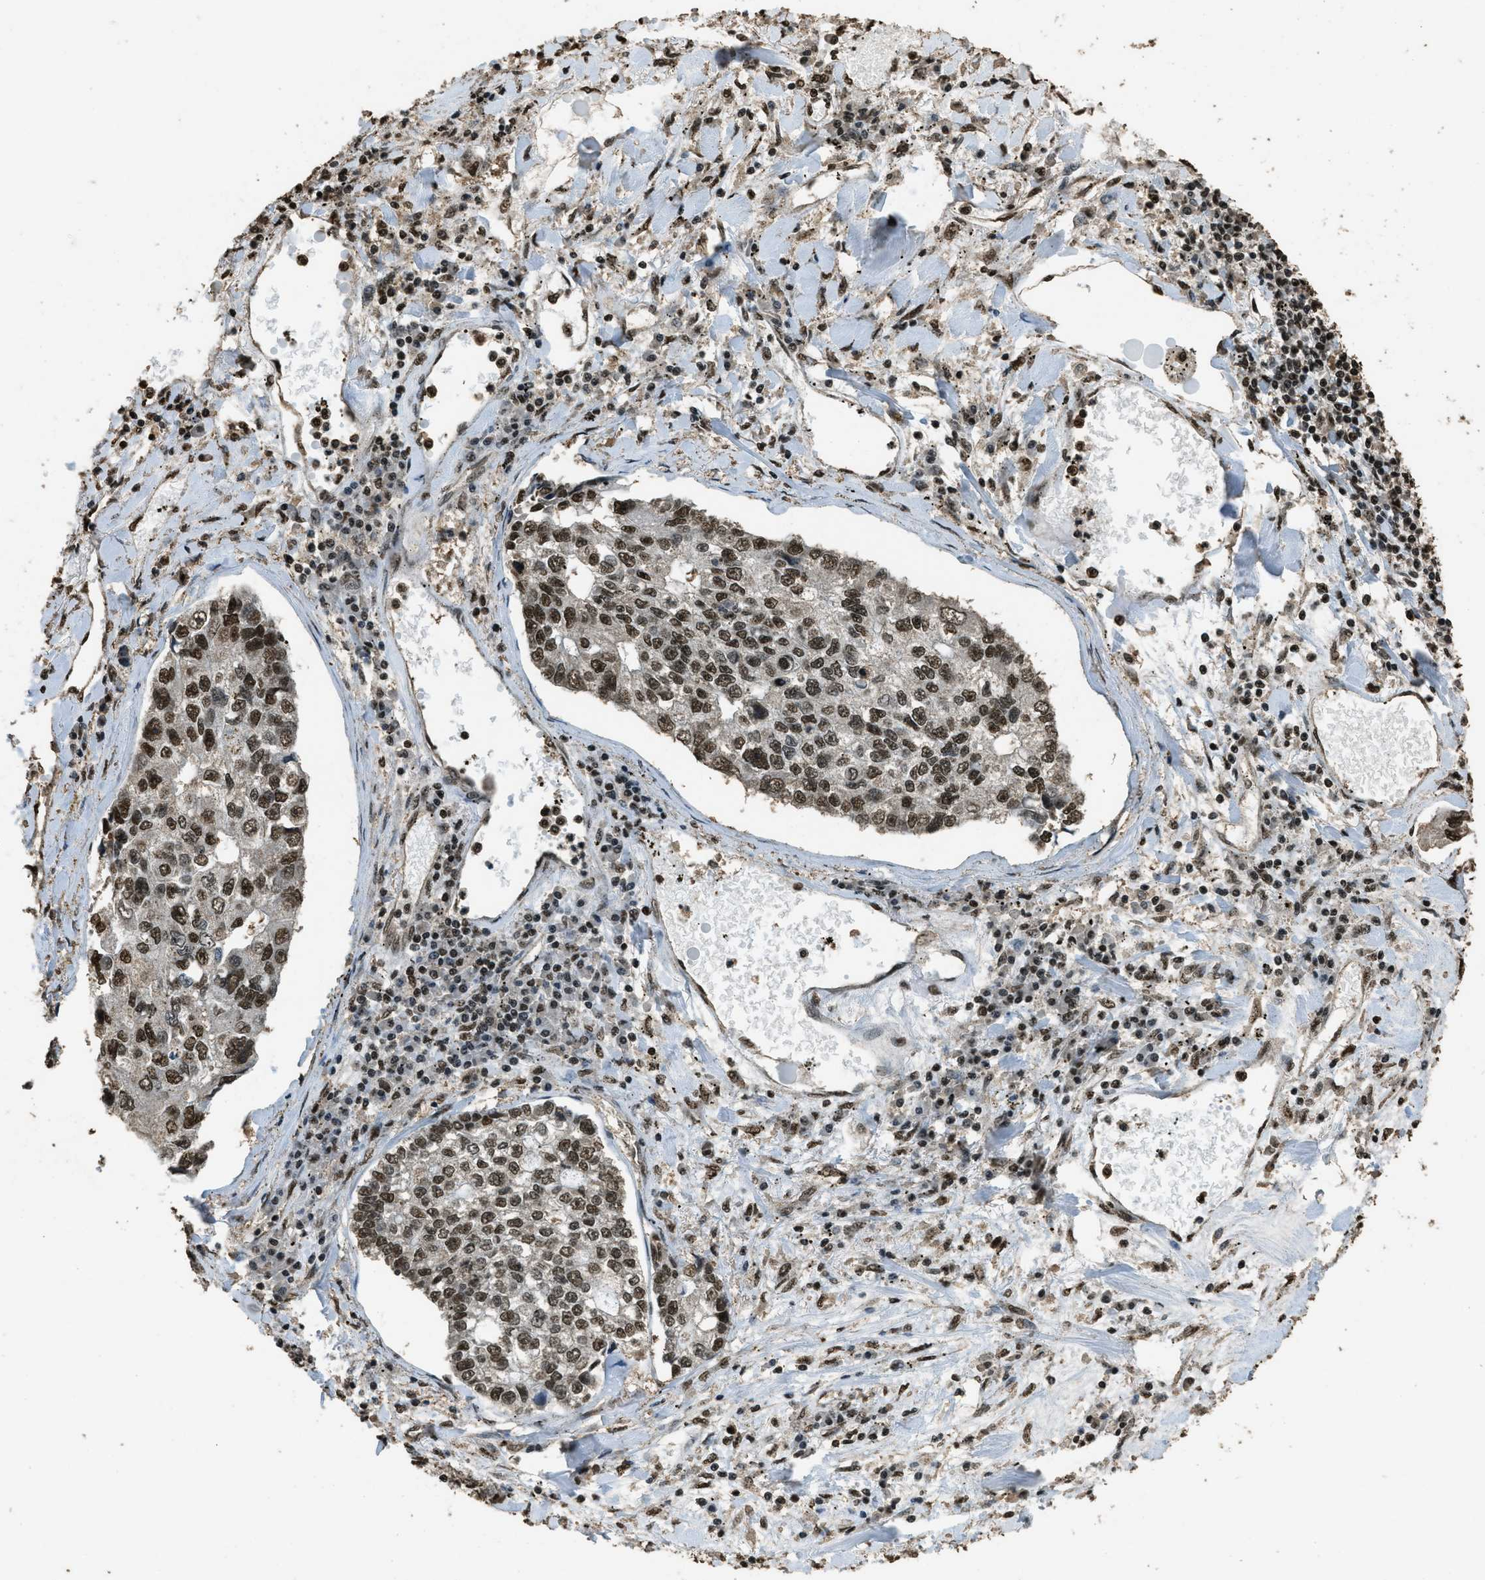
{"staining": {"intensity": "strong", "quantity": ">75%", "location": "nuclear"}, "tissue": "lung cancer", "cell_type": "Tumor cells", "image_type": "cancer", "snomed": [{"axis": "morphology", "description": "Adenocarcinoma, NOS"}, {"axis": "topography", "description": "Lung"}], "caption": "Immunohistochemical staining of adenocarcinoma (lung) demonstrates strong nuclear protein expression in approximately >75% of tumor cells.", "gene": "MYB", "patient": {"sex": "male", "age": 49}}